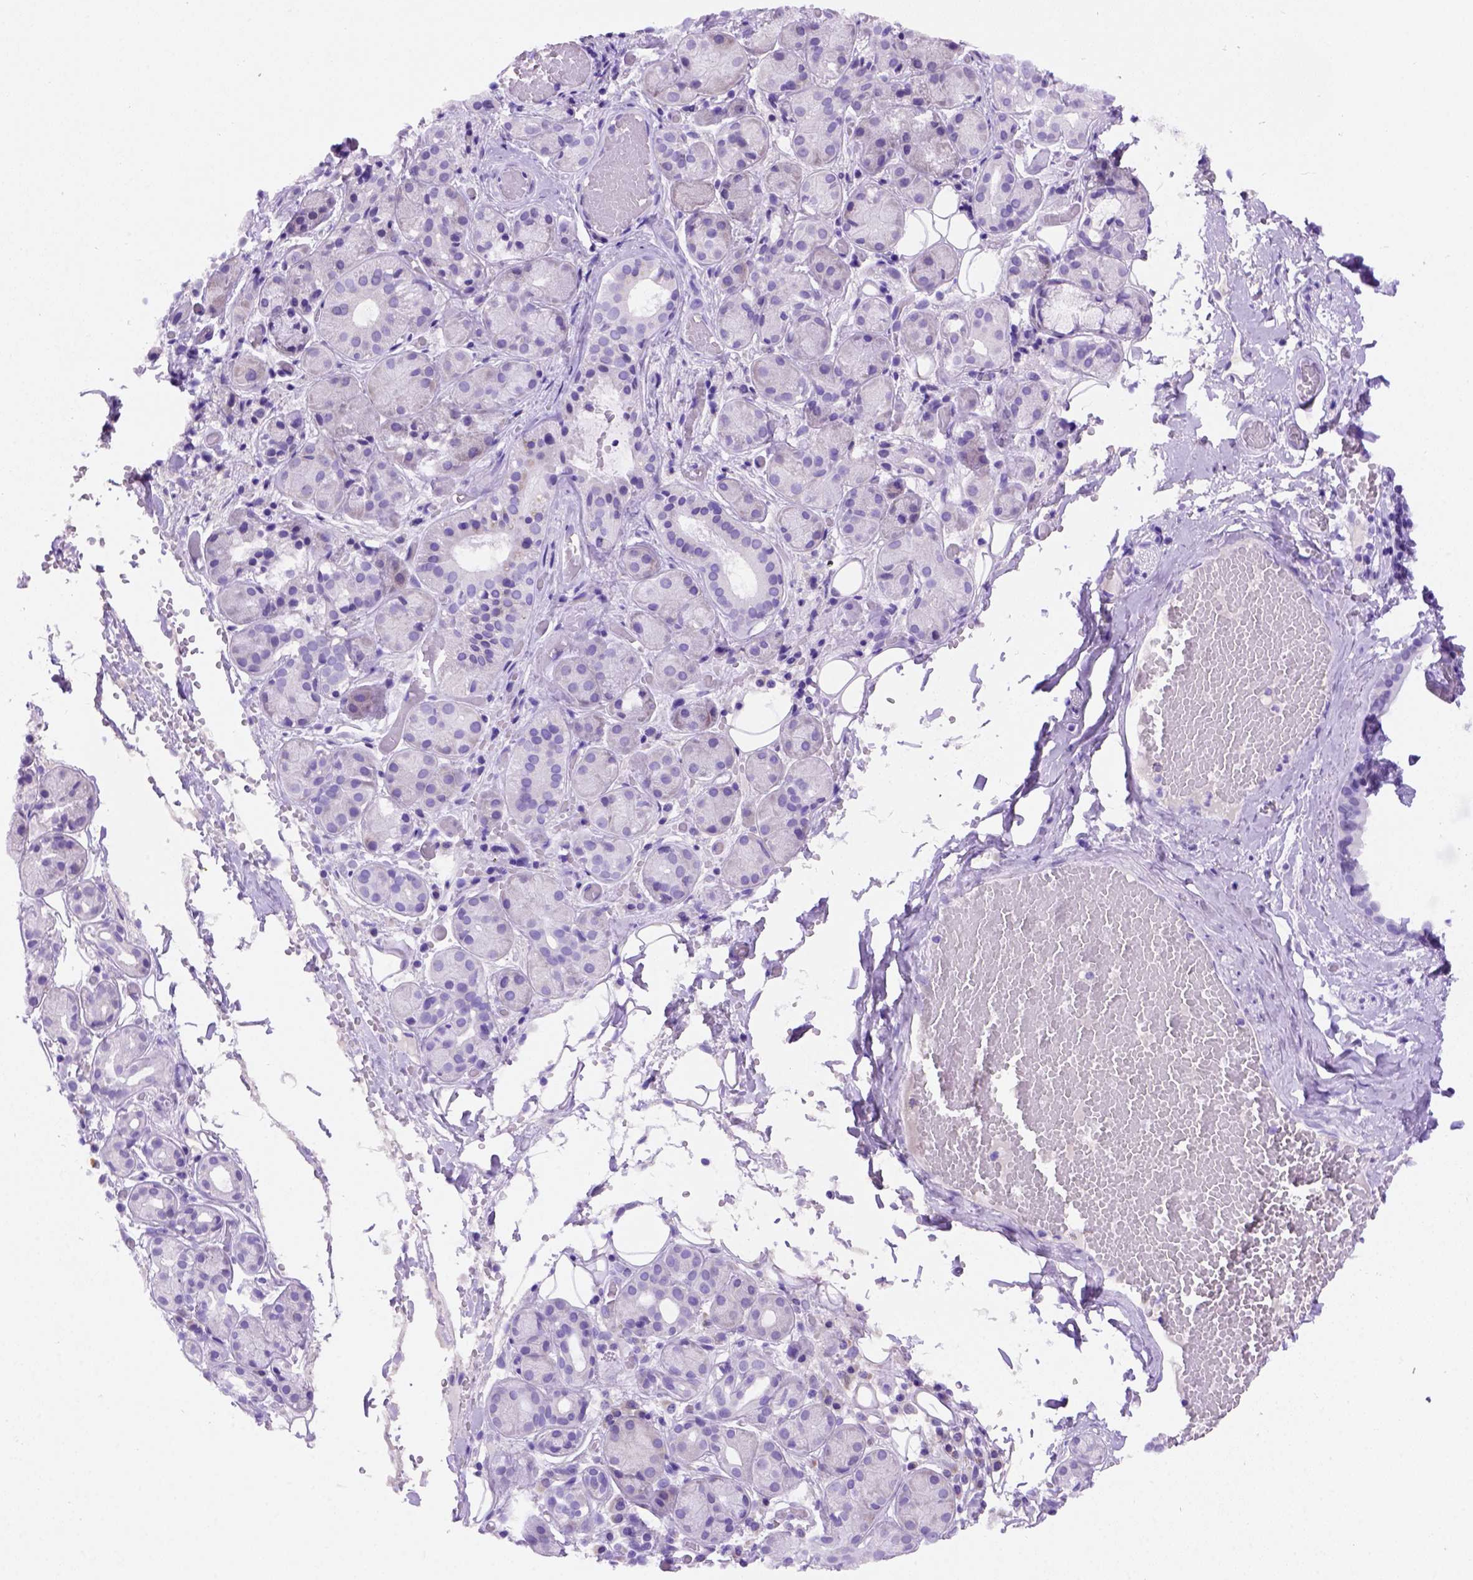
{"staining": {"intensity": "negative", "quantity": "none", "location": "none"}, "tissue": "salivary gland", "cell_type": "Glandular cells", "image_type": "normal", "snomed": [{"axis": "morphology", "description": "Normal tissue, NOS"}, {"axis": "topography", "description": "Salivary gland"}, {"axis": "topography", "description": "Peripheral nerve tissue"}], "caption": "The micrograph displays no significant expression in glandular cells of salivary gland.", "gene": "FAM81B", "patient": {"sex": "male", "age": 71}}